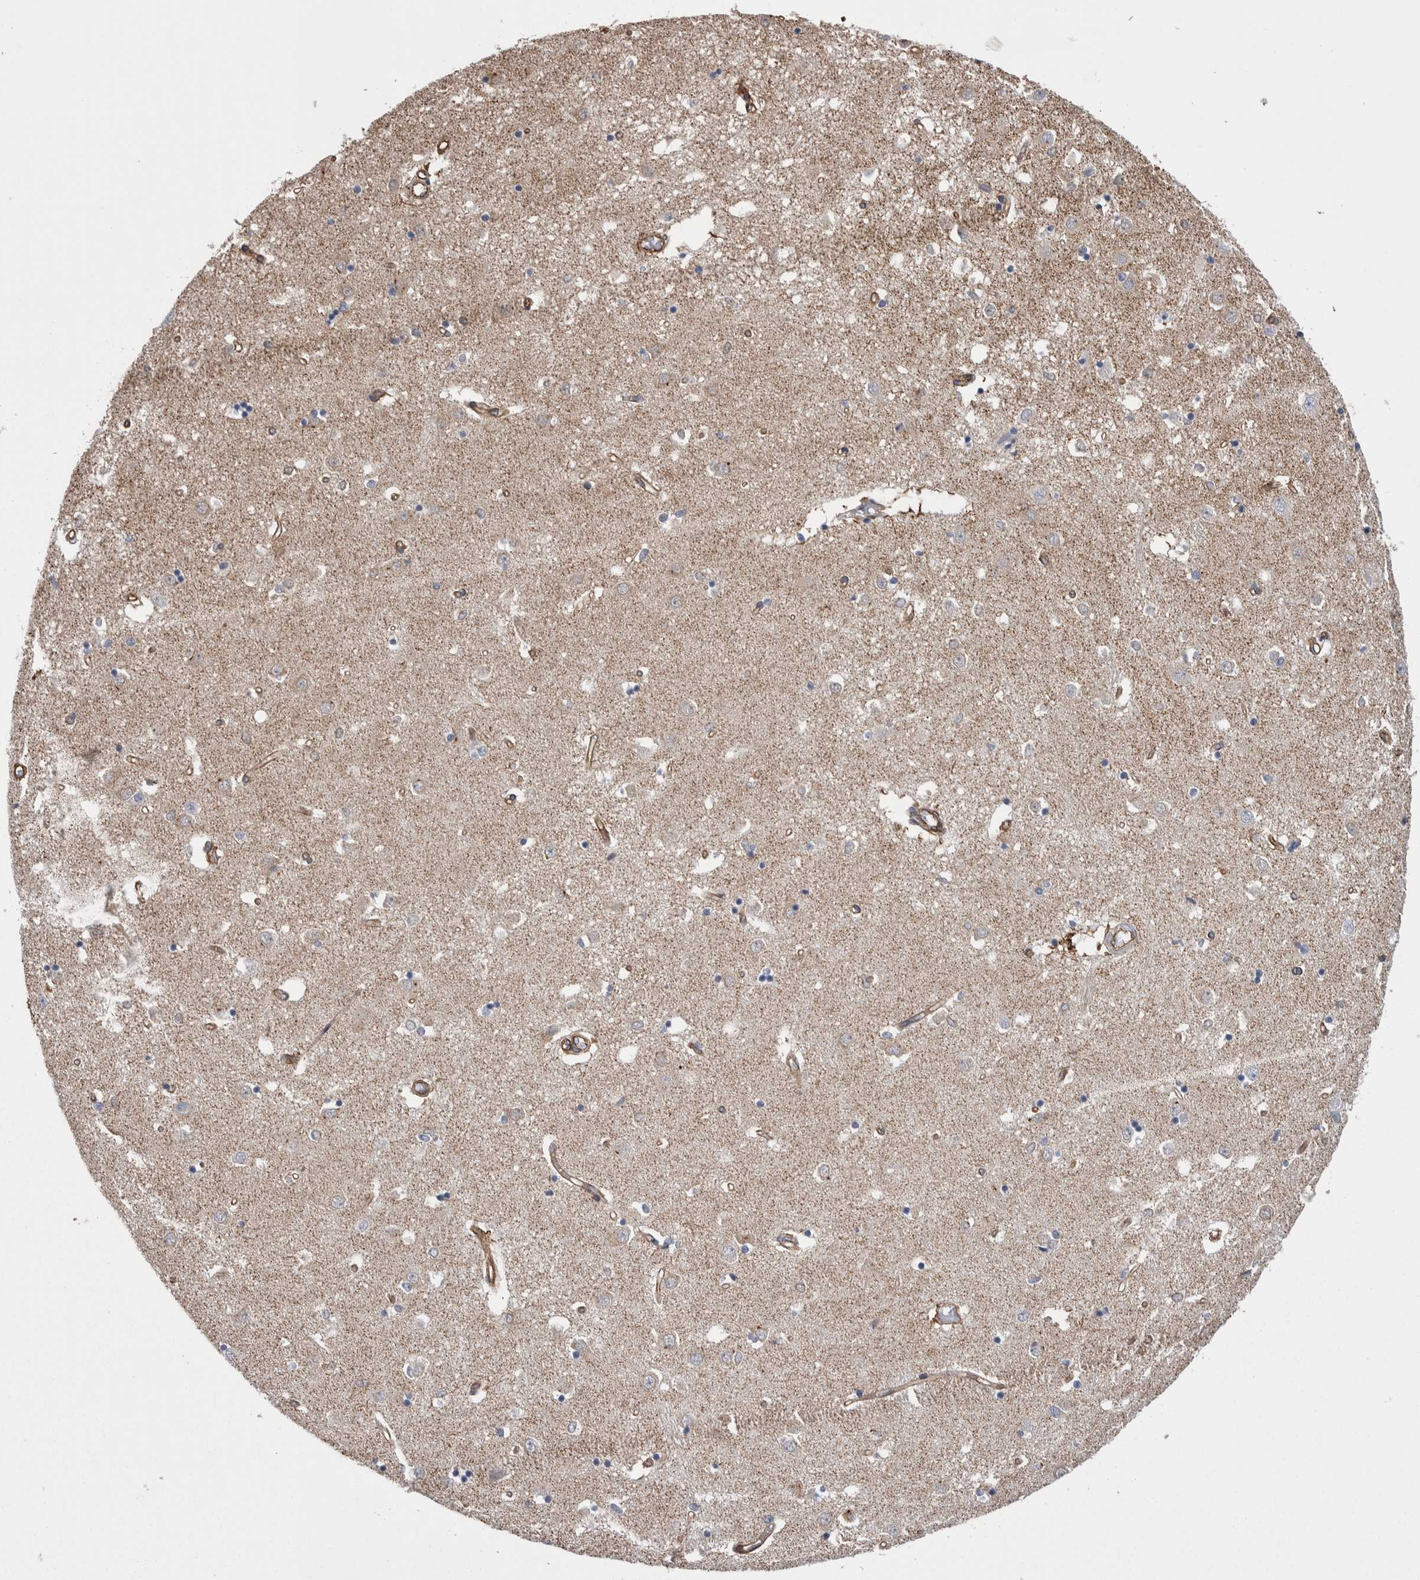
{"staining": {"intensity": "negative", "quantity": "none", "location": "none"}, "tissue": "caudate", "cell_type": "Glial cells", "image_type": "normal", "snomed": [{"axis": "morphology", "description": "Normal tissue, NOS"}, {"axis": "topography", "description": "Lateral ventricle wall"}], "caption": "IHC histopathology image of normal caudate stained for a protein (brown), which reveals no expression in glial cells. (DAB (3,3'-diaminobenzidine) immunohistochemistry (IHC) visualized using brightfield microscopy, high magnification).", "gene": "KIF12", "patient": {"sex": "male", "age": 45}}